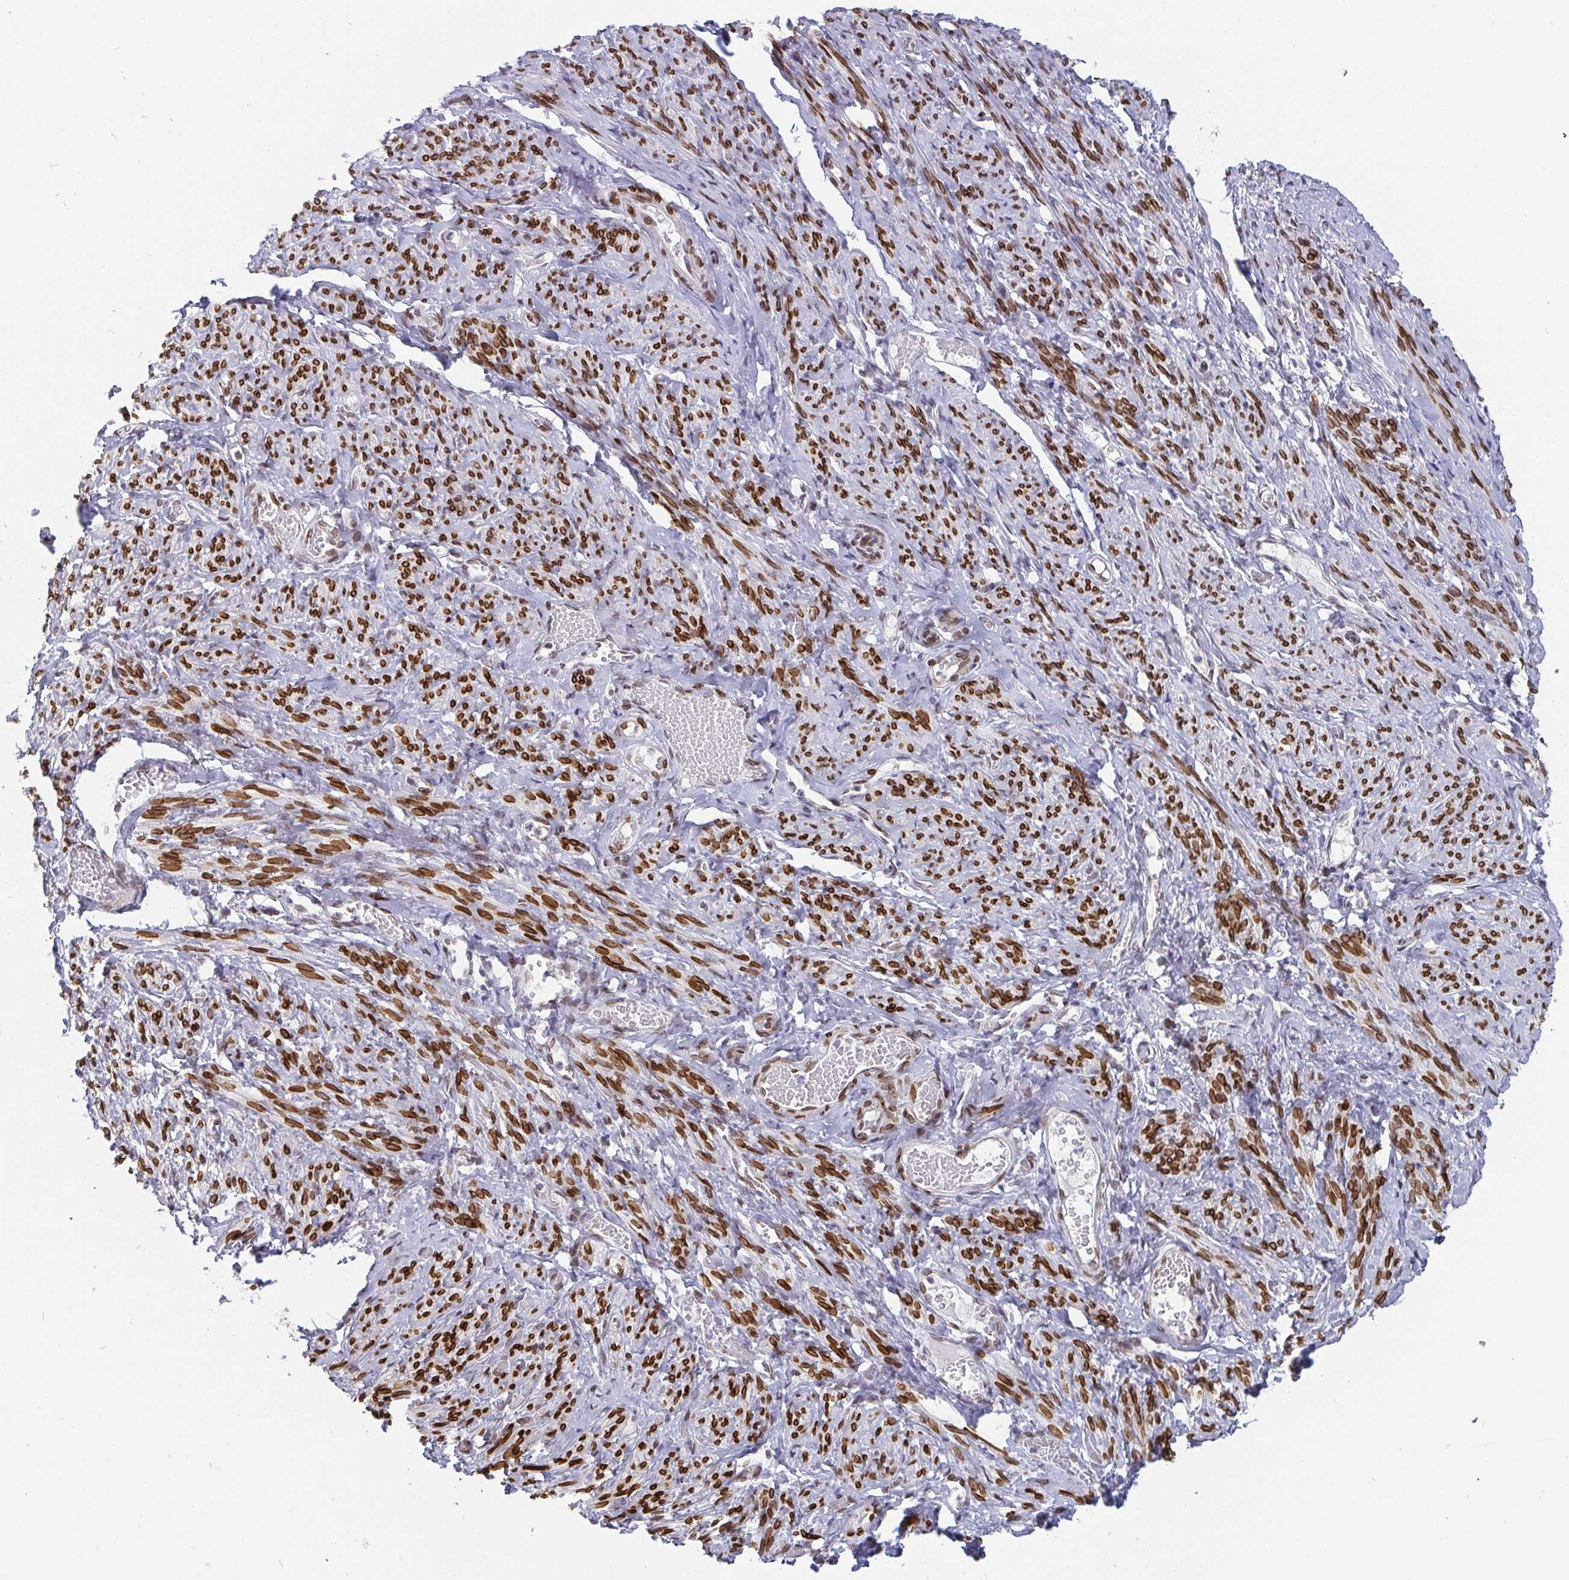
{"staining": {"intensity": "strong", "quantity": ">75%", "location": "cytoplasmic/membranous,nuclear"}, "tissue": "smooth muscle", "cell_type": "Smooth muscle cells", "image_type": "normal", "snomed": [{"axis": "morphology", "description": "Normal tissue, NOS"}, {"axis": "topography", "description": "Smooth muscle"}], "caption": "Immunohistochemical staining of benign human smooth muscle reveals high levels of strong cytoplasmic/membranous,nuclear expression in approximately >75% of smooth muscle cells. The staining is performed using DAB (3,3'-diaminobenzidine) brown chromogen to label protein expression. The nuclei are counter-stained blue using hematoxylin.", "gene": "EMD", "patient": {"sex": "female", "age": 65}}